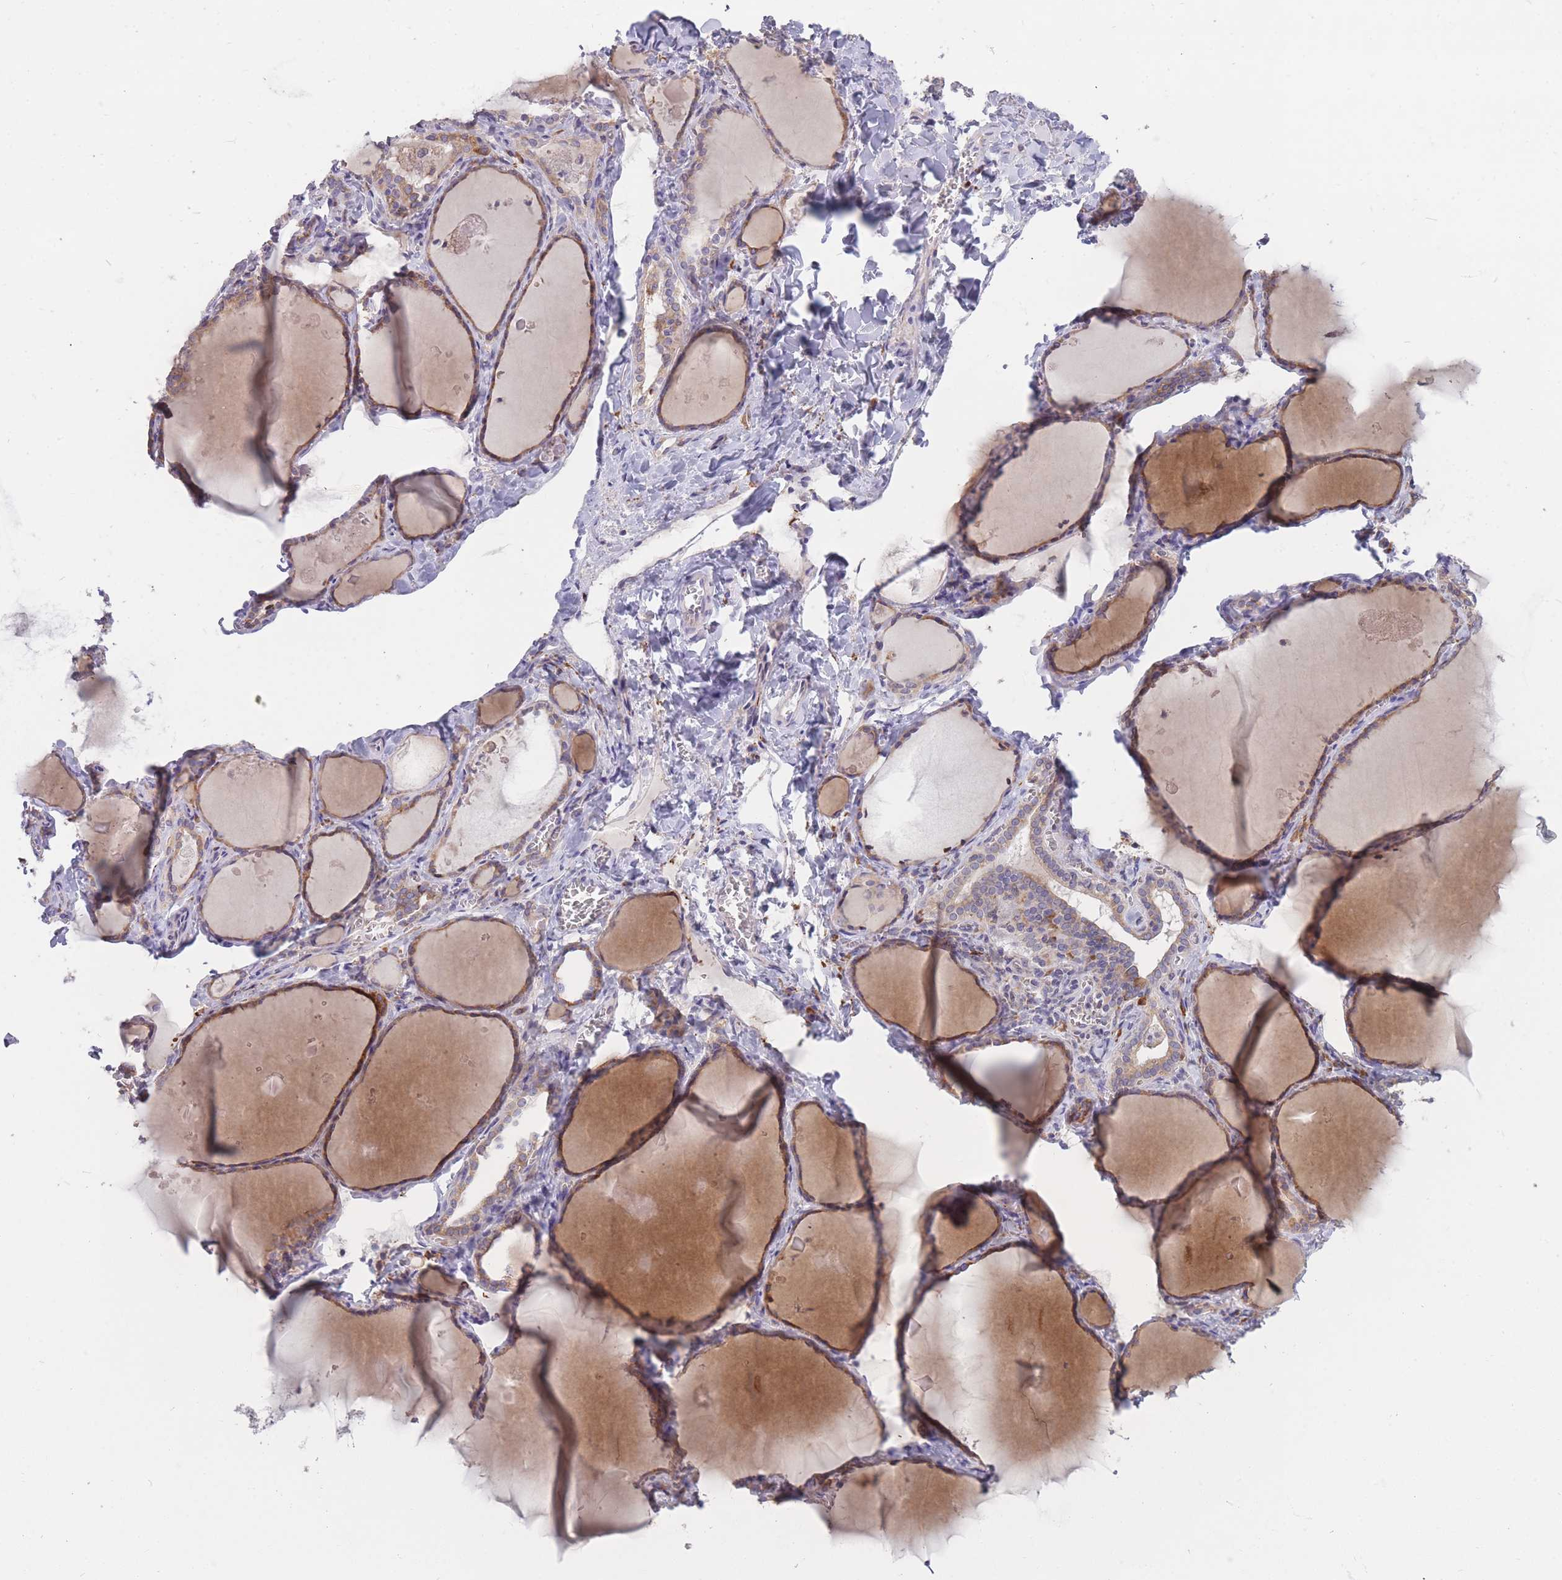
{"staining": {"intensity": "moderate", "quantity": ">75%", "location": "cytoplasmic/membranous"}, "tissue": "thyroid gland", "cell_type": "Glandular cells", "image_type": "normal", "snomed": [{"axis": "morphology", "description": "Normal tissue, NOS"}, {"axis": "topography", "description": "Thyroid gland"}], "caption": "Protein expression analysis of benign thyroid gland demonstrates moderate cytoplasmic/membranous staining in about >75% of glandular cells.", "gene": "TRAPPC5", "patient": {"sex": "female", "age": 42}}